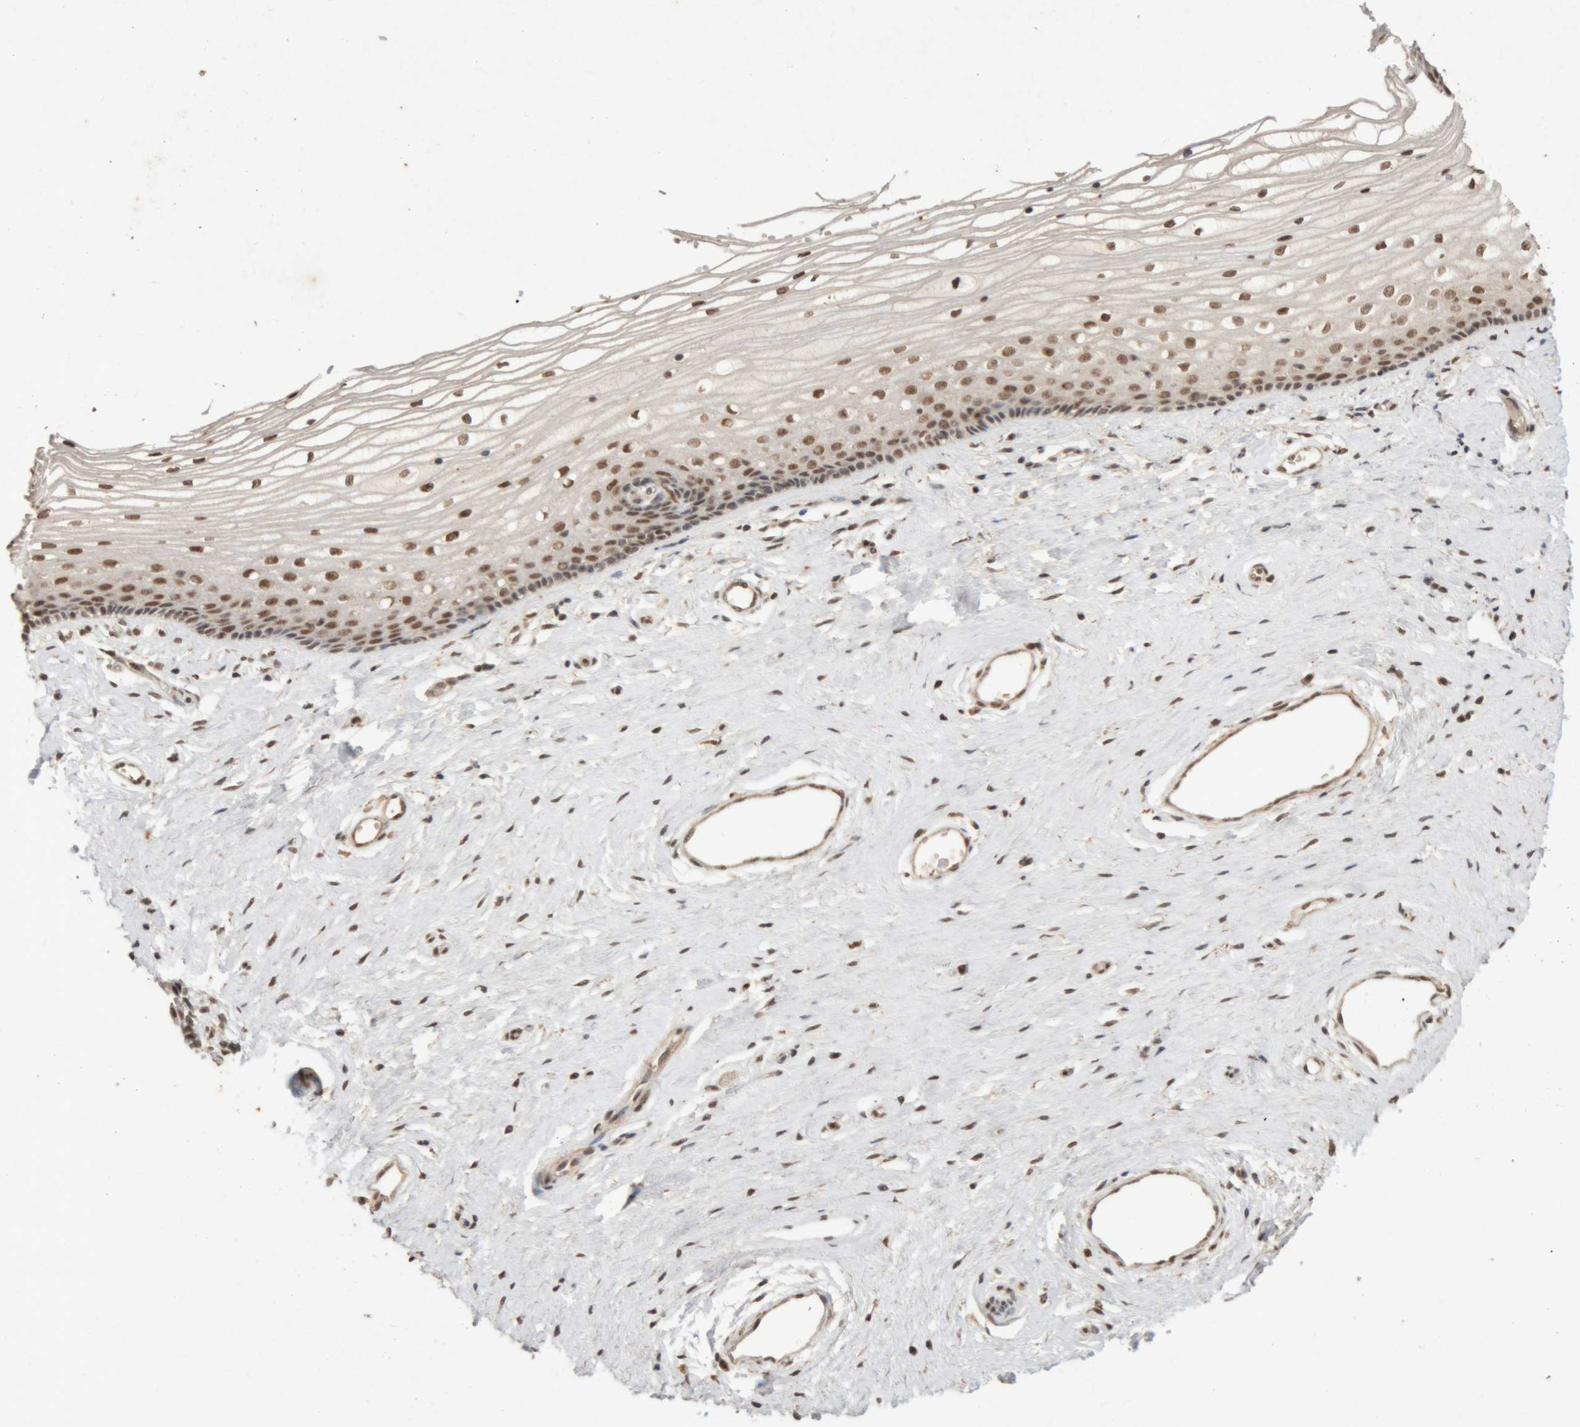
{"staining": {"intensity": "moderate", "quantity": ">75%", "location": "nuclear"}, "tissue": "vagina", "cell_type": "Squamous epithelial cells", "image_type": "normal", "snomed": [{"axis": "morphology", "description": "Normal tissue, NOS"}, {"axis": "topography", "description": "Vagina"}], "caption": "This image displays unremarkable vagina stained with immunohistochemistry (IHC) to label a protein in brown. The nuclear of squamous epithelial cells show moderate positivity for the protein. Nuclei are counter-stained blue.", "gene": "KEAP1", "patient": {"sex": "female", "age": 46}}